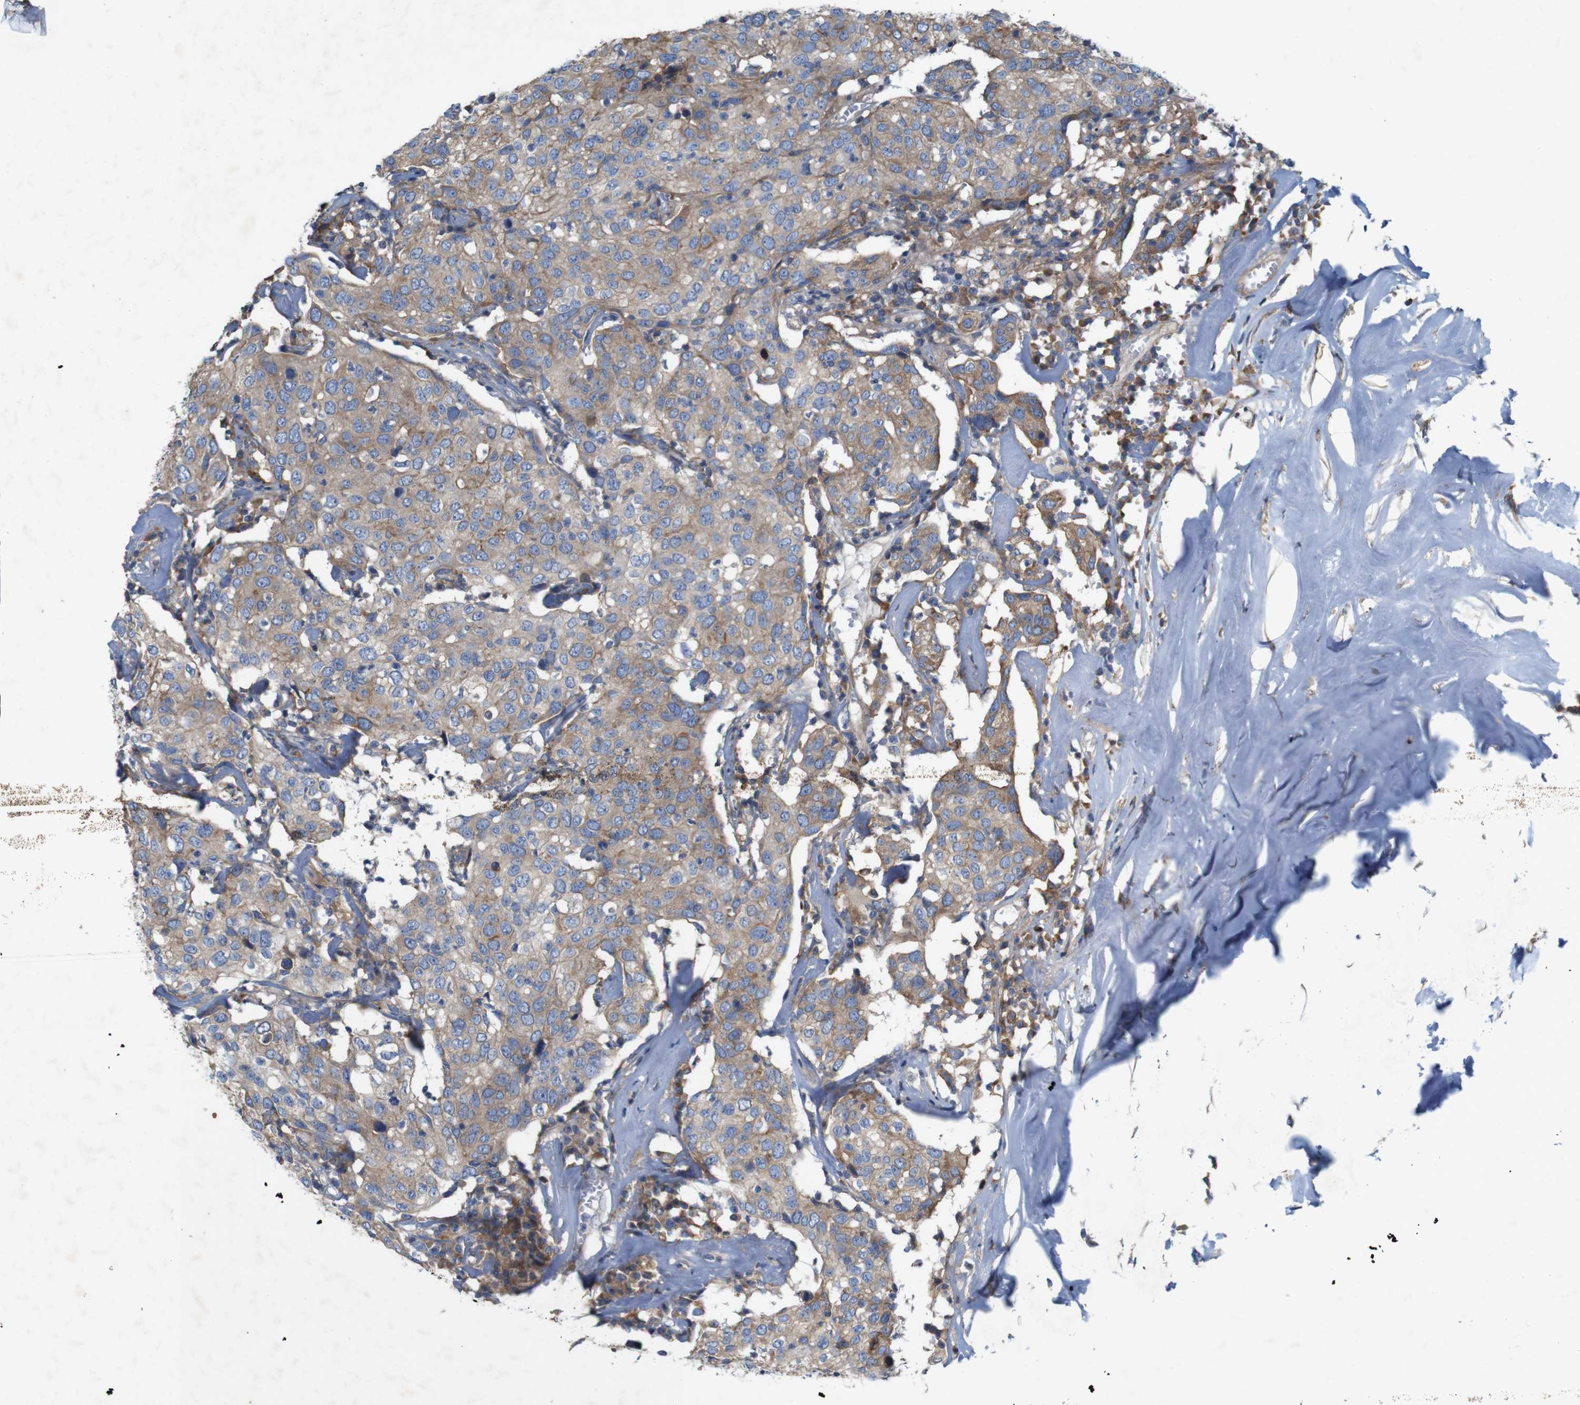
{"staining": {"intensity": "weak", "quantity": ">75%", "location": "cytoplasmic/membranous"}, "tissue": "head and neck cancer", "cell_type": "Tumor cells", "image_type": "cancer", "snomed": [{"axis": "morphology", "description": "Adenocarcinoma, NOS"}, {"axis": "topography", "description": "Salivary gland"}, {"axis": "topography", "description": "Head-Neck"}], "caption": "Weak cytoplasmic/membranous staining is seen in approximately >75% of tumor cells in head and neck cancer (adenocarcinoma). (Stains: DAB in brown, nuclei in blue, Microscopy: brightfield microscopy at high magnification).", "gene": "SIGLEC8", "patient": {"sex": "female", "age": 65}}